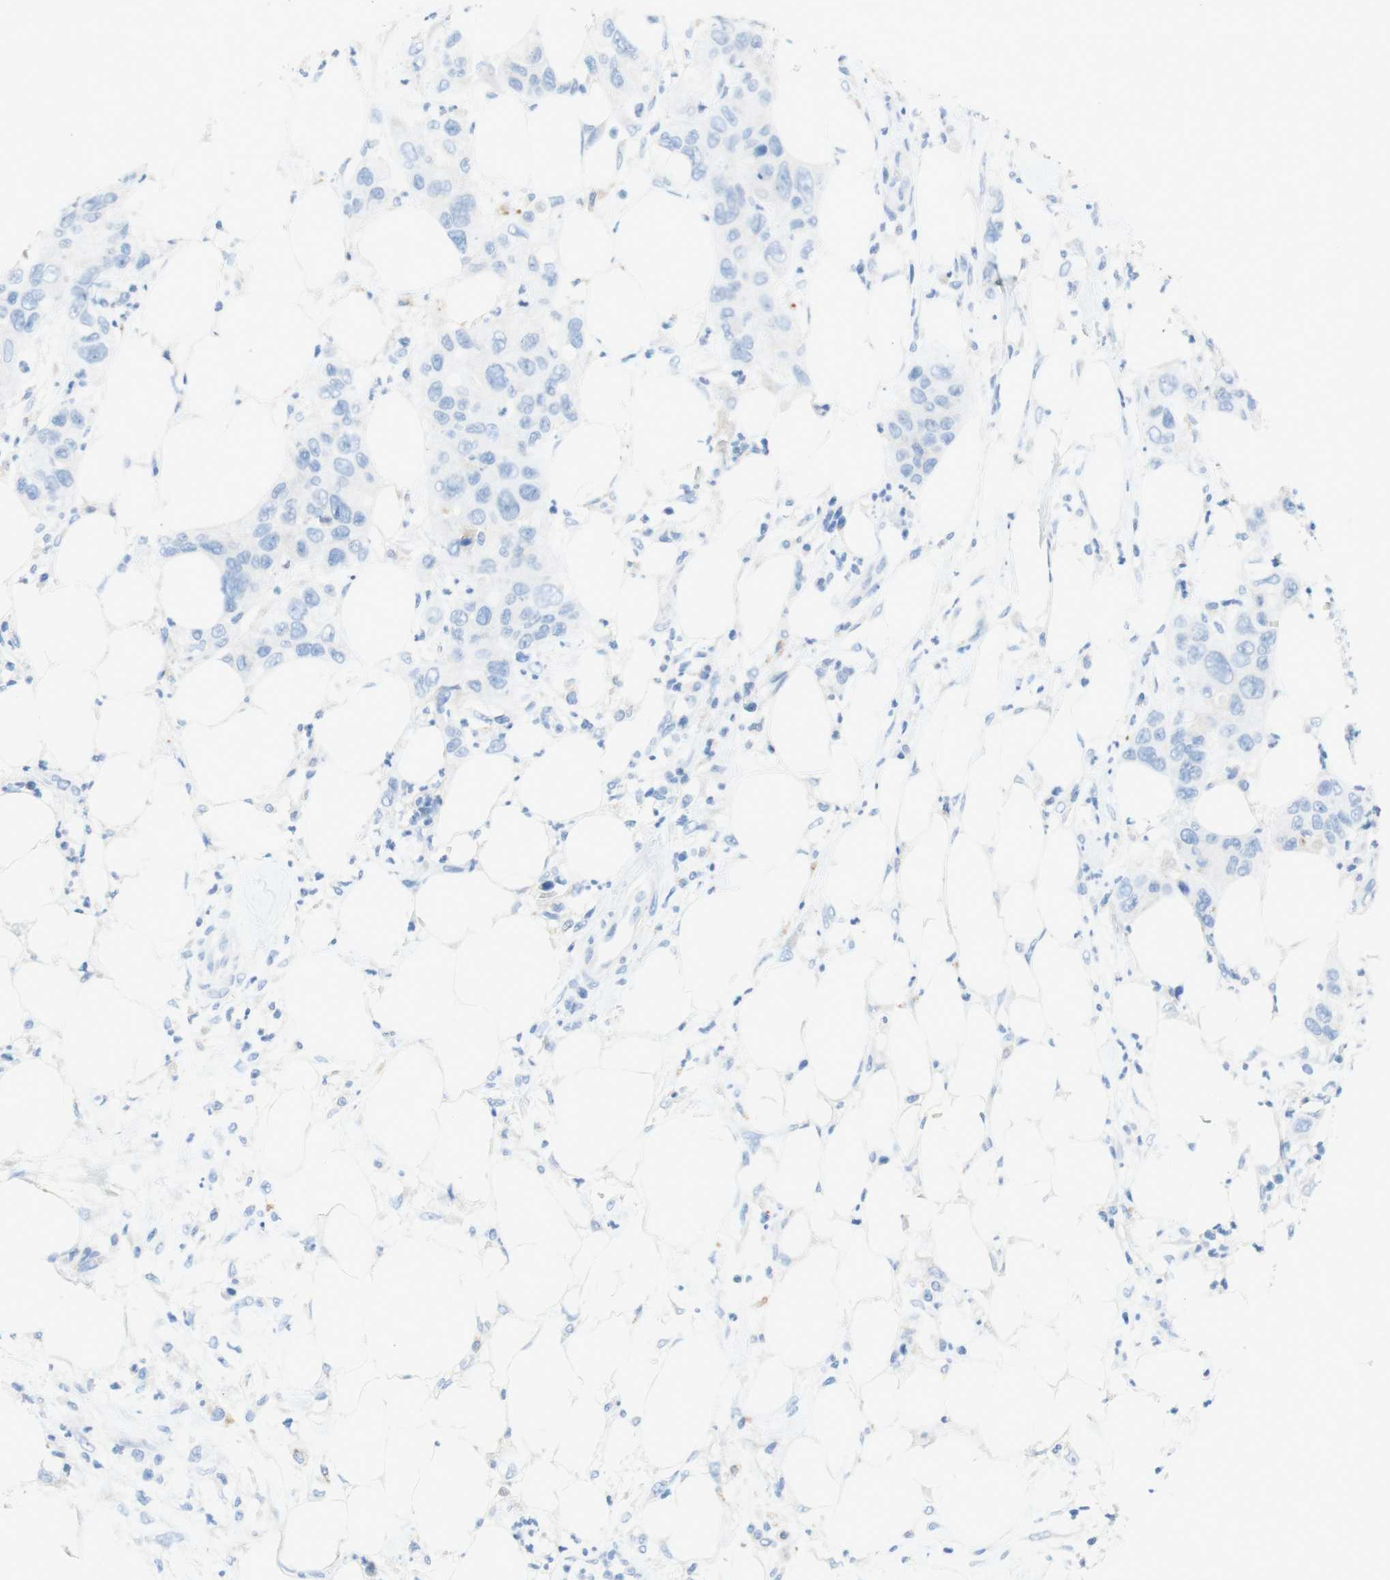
{"staining": {"intensity": "negative", "quantity": "none", "location": "none"}, "tissue": "pancreatic cancer", "cell_type": "Tumor cells", "image_type": "cancer", "snomed": [{"axis": "morphology", "description": "Adenocarcinoma, NOS"}, {"axis": "topography", "description": "Pancreas"}], "caption": "Immunohistochemistry of adenocarcinoma (pancreatic) displays no expression in tumor cells.", "gene": "POLR2J3", "patient": {"sex": "female", "age": 71}}